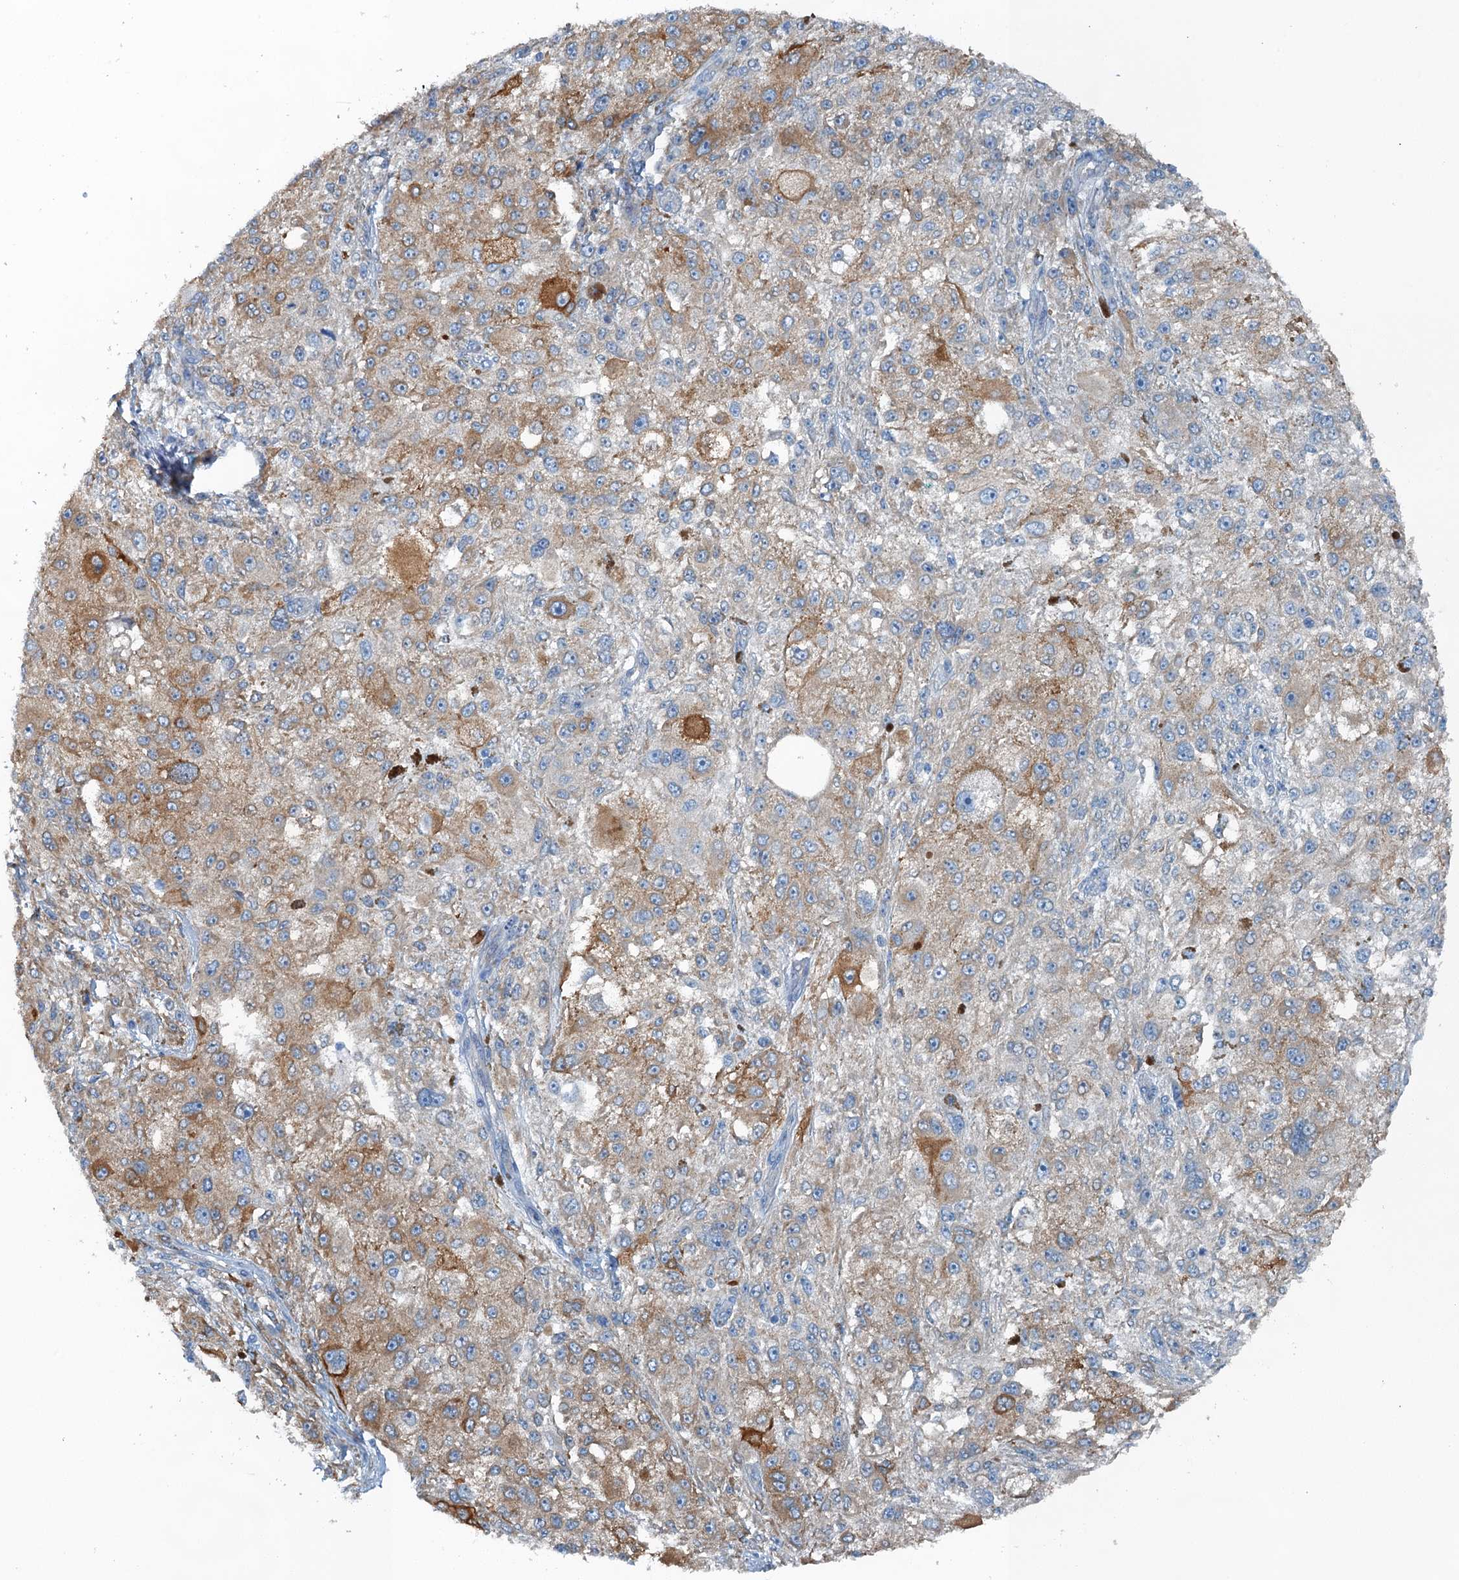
{"staining": {"intensity": "moderate", "quantity": "25%-75%", "location": "cytoplasmic/membranous"}, "tissue": "melanoma", "cell_type": "Tumor cells", "image_type": "cancer", "snomed": [{"axis": "morphology", "description": "Necrosis, NOS"}, {"axis": "morphology", "description": "Malignant melanoma, NOS"}, {"axis": "topography", "description": "Skin"}], "caption": "Immunohistochemical staining of melanoma shows moderate cytoplasmic/membranous protein expression in approximately 25%-75% of tumor cells.", "gene": "TMOD2", "patient": {"sex": "female", "age": 87}}